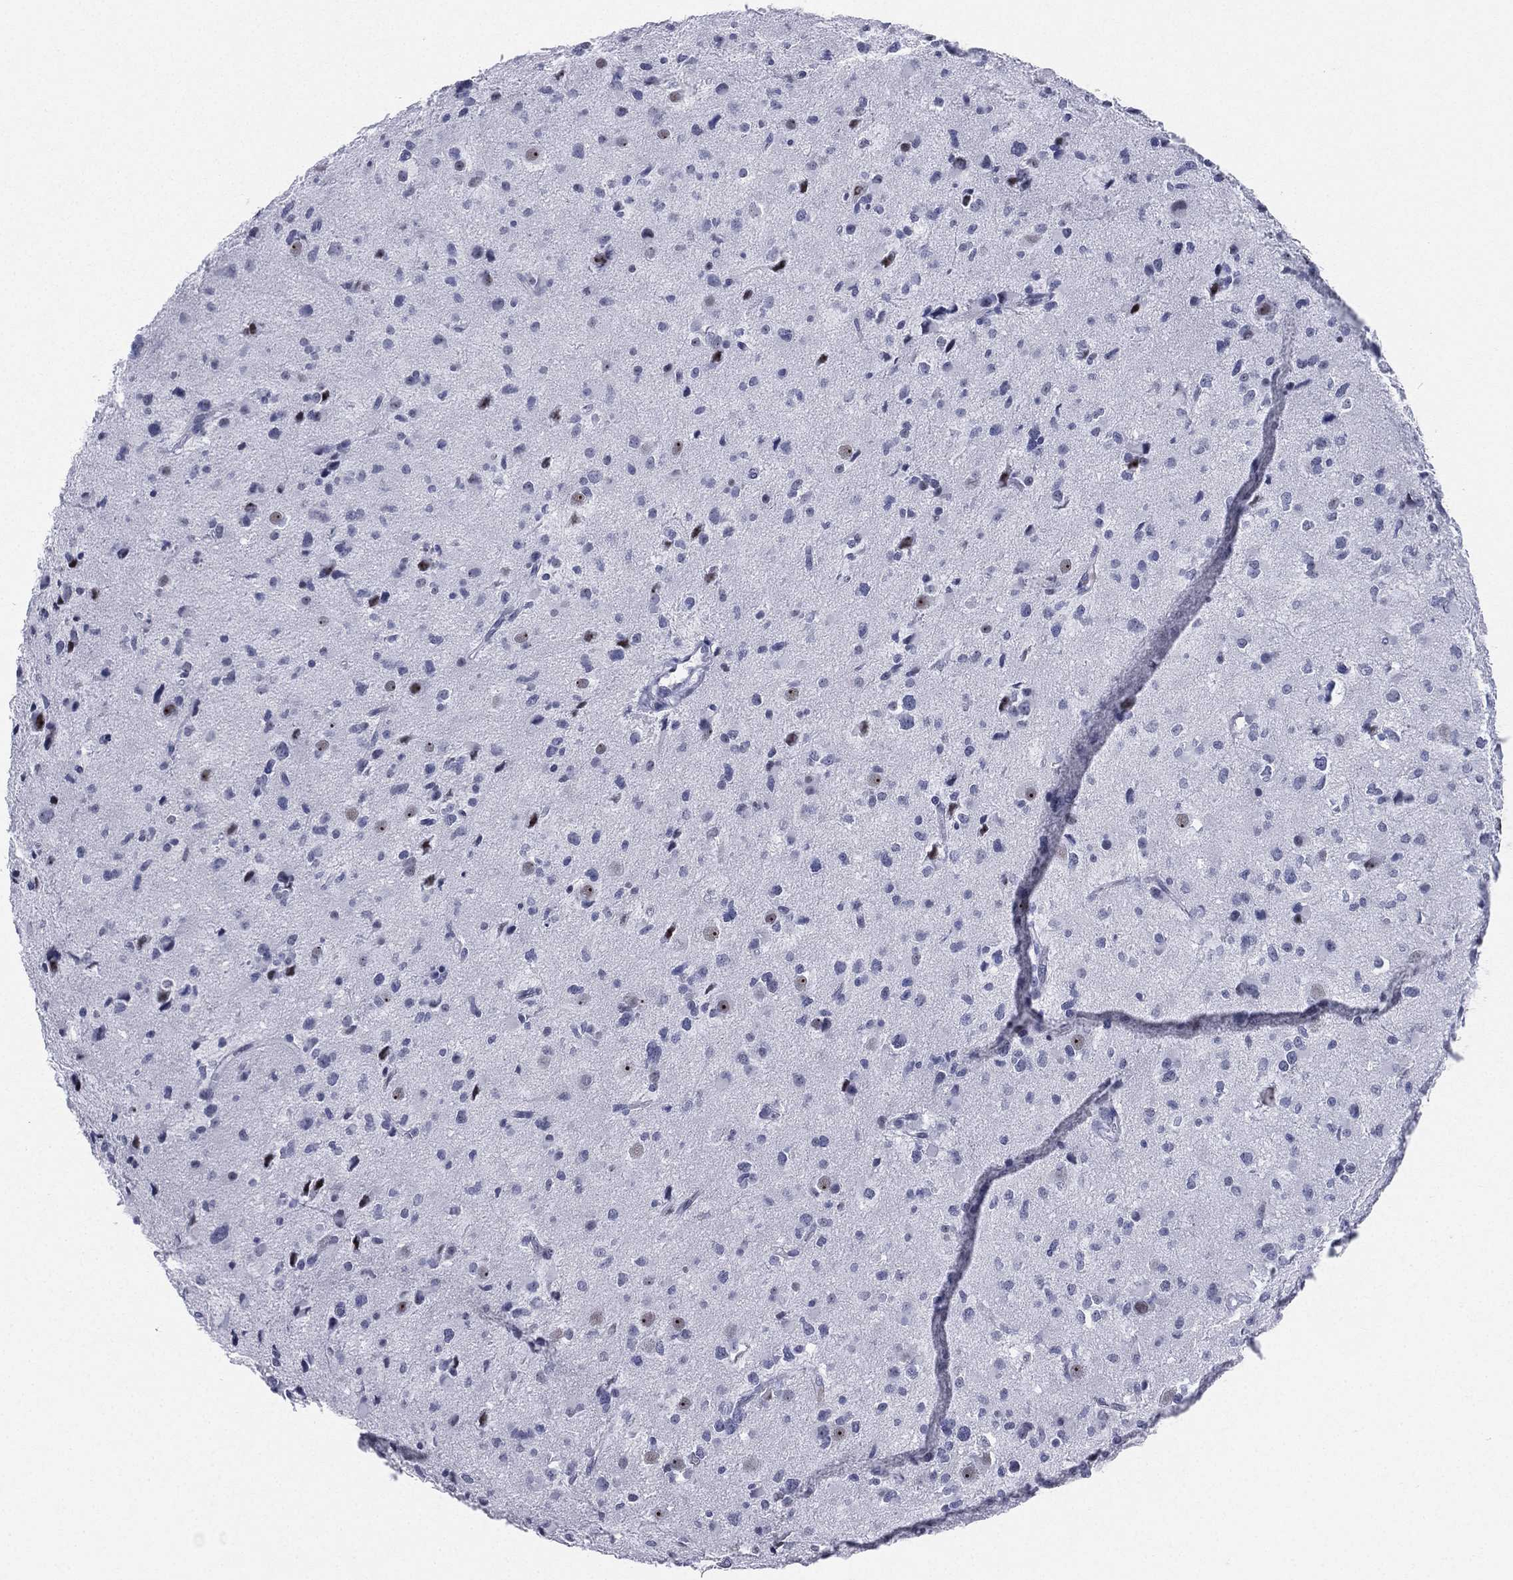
{"staining": {"intensity": "moderate", "quantity": "<25%", "location": "nuclear"}, "tissue": "glioma", "cell_type": "Tumor cells", "image_type": "cancer", "snomed": [{"axis": "morphology", "description": "Glioma, malignant, Low grade"}, {"axis": "topography", "description": "Brain"}], "caption": "Approximately <25% of tumor cells in malignant glioma (low-grade) reveal moderate nuclear protein positivity as visualized by brown immunohistochemical staining.", "gene": "CD22", "patient": {"sex": "female", "age": 32}}